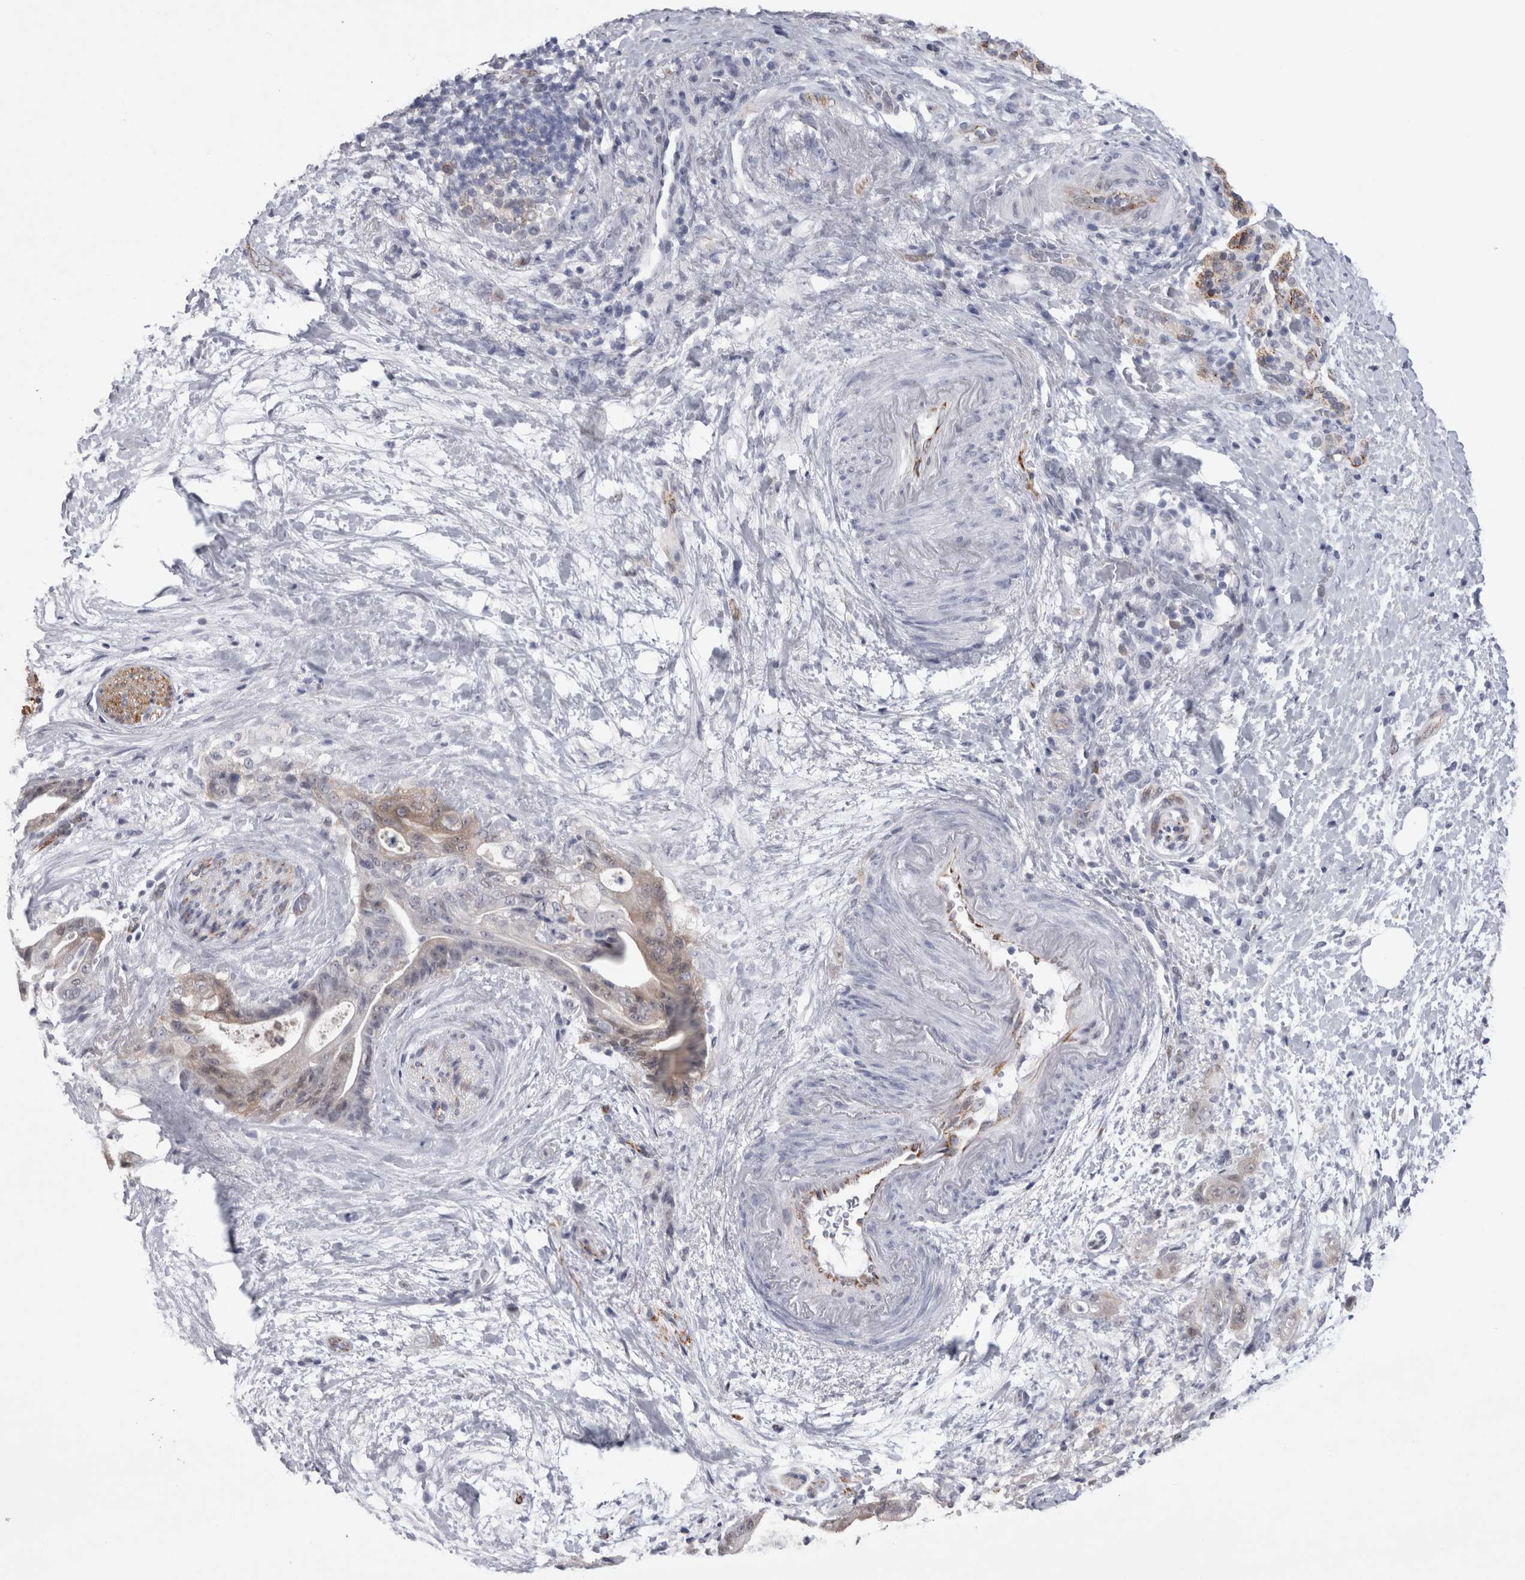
{"staining": {"intensity": "weak", "quantity": "<25%", "location": "cytoplasmic/membranous"}, "tissue": "pancreatic cancer", "cell_type": "Tumor cells", "image_type": "cancer", "snomed": [{"axis": "morphology", "description": "Adenocarcinoma, NOS"}, {"axis": "topography", "description": "Pancreas"}], "caption": "Tumor cells show no significant protein staining in pancreatic cancer.", "gene": "ACOT7", "patient": {"sex": "male", "age": 59}}